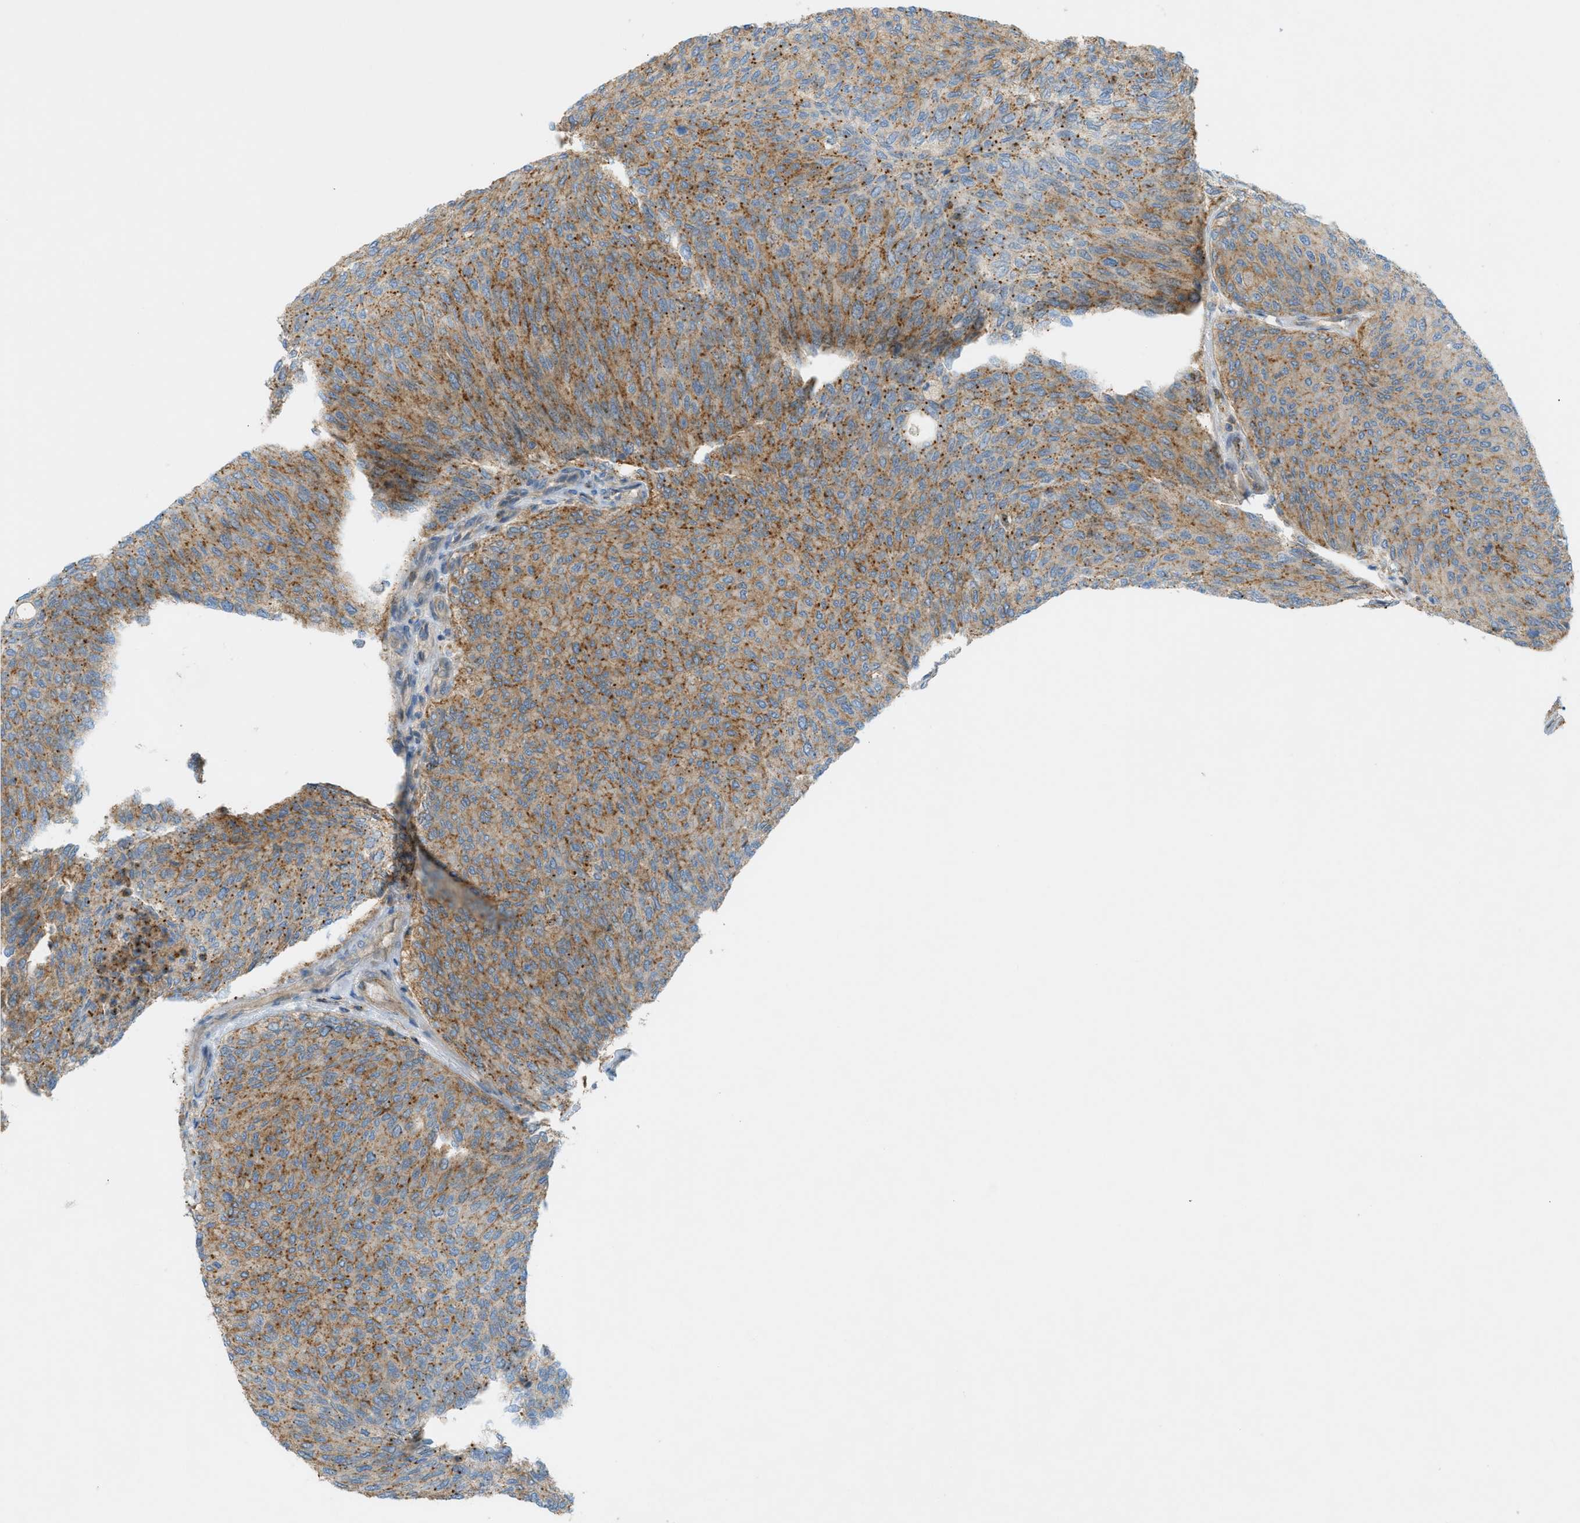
{"staining": {"intensity": "strong", "quantity": ">75%", "location": "cytoplasmic/membranous"}, "tissue": "urothelial cancer", "cell_type": "Tumor cells", "image_type": "cancer", "snomed": [{"axis": "morphology", "description": "Urothelial carcinoma, Low grade"}, {"axis": "topography", "description": "Urinary bladder"}], "caption": "Protein expression analysis of low-grade urothelial carcinoma shows strong cytoplasmic/membranous expression in about >75% of tumor cells.", "gene": "GRK6", "patient": {"sex": "female", "age": 79}}